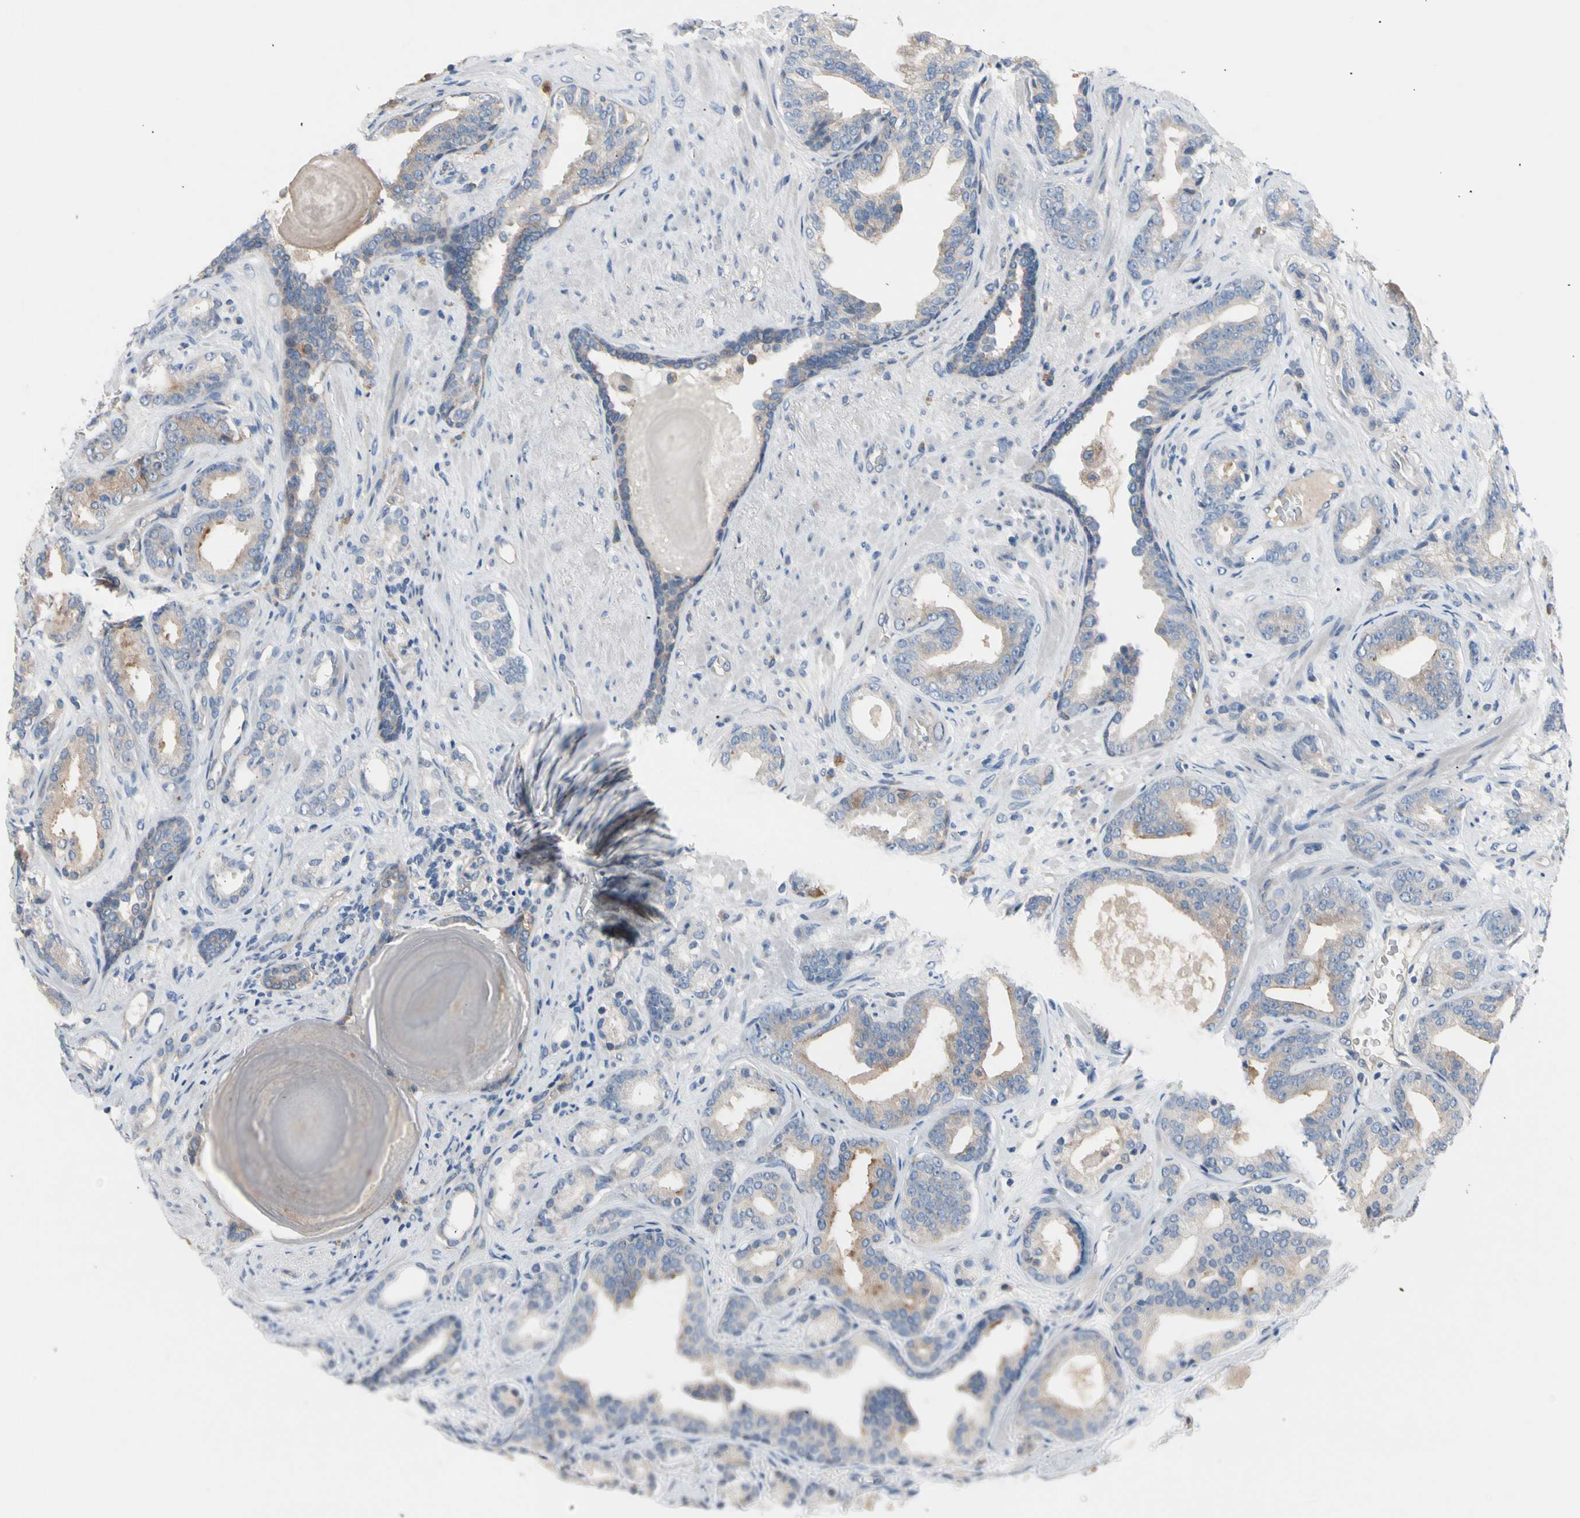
{"staining": {"intensity": "weak", "quantity": "25%-75%", "location": "cytoplasmic/membranous"}, "tissue": "prostate cancer", "cell_type": "Tumor cells", "image_type": "cancer", "snomed": [{"axis": "morphology", "description": "Adenocarcinoma, Low grade"}, {"axis": "topography", "description": "Prostate"}], "caption": "Brown immunohistochemical staining in human prostate cancer displays weak cytoplasmic/membranous staining in approximately 25%-75% of tumor cells. The protein is stained brown, and the nuclei are stained in blue (DAB (3,3'-diaminobenzidine) IHC with brightfield microscopy, high magnification).", "gene": "CASQ1", "patient": {"sex": "male", "age": 63}}